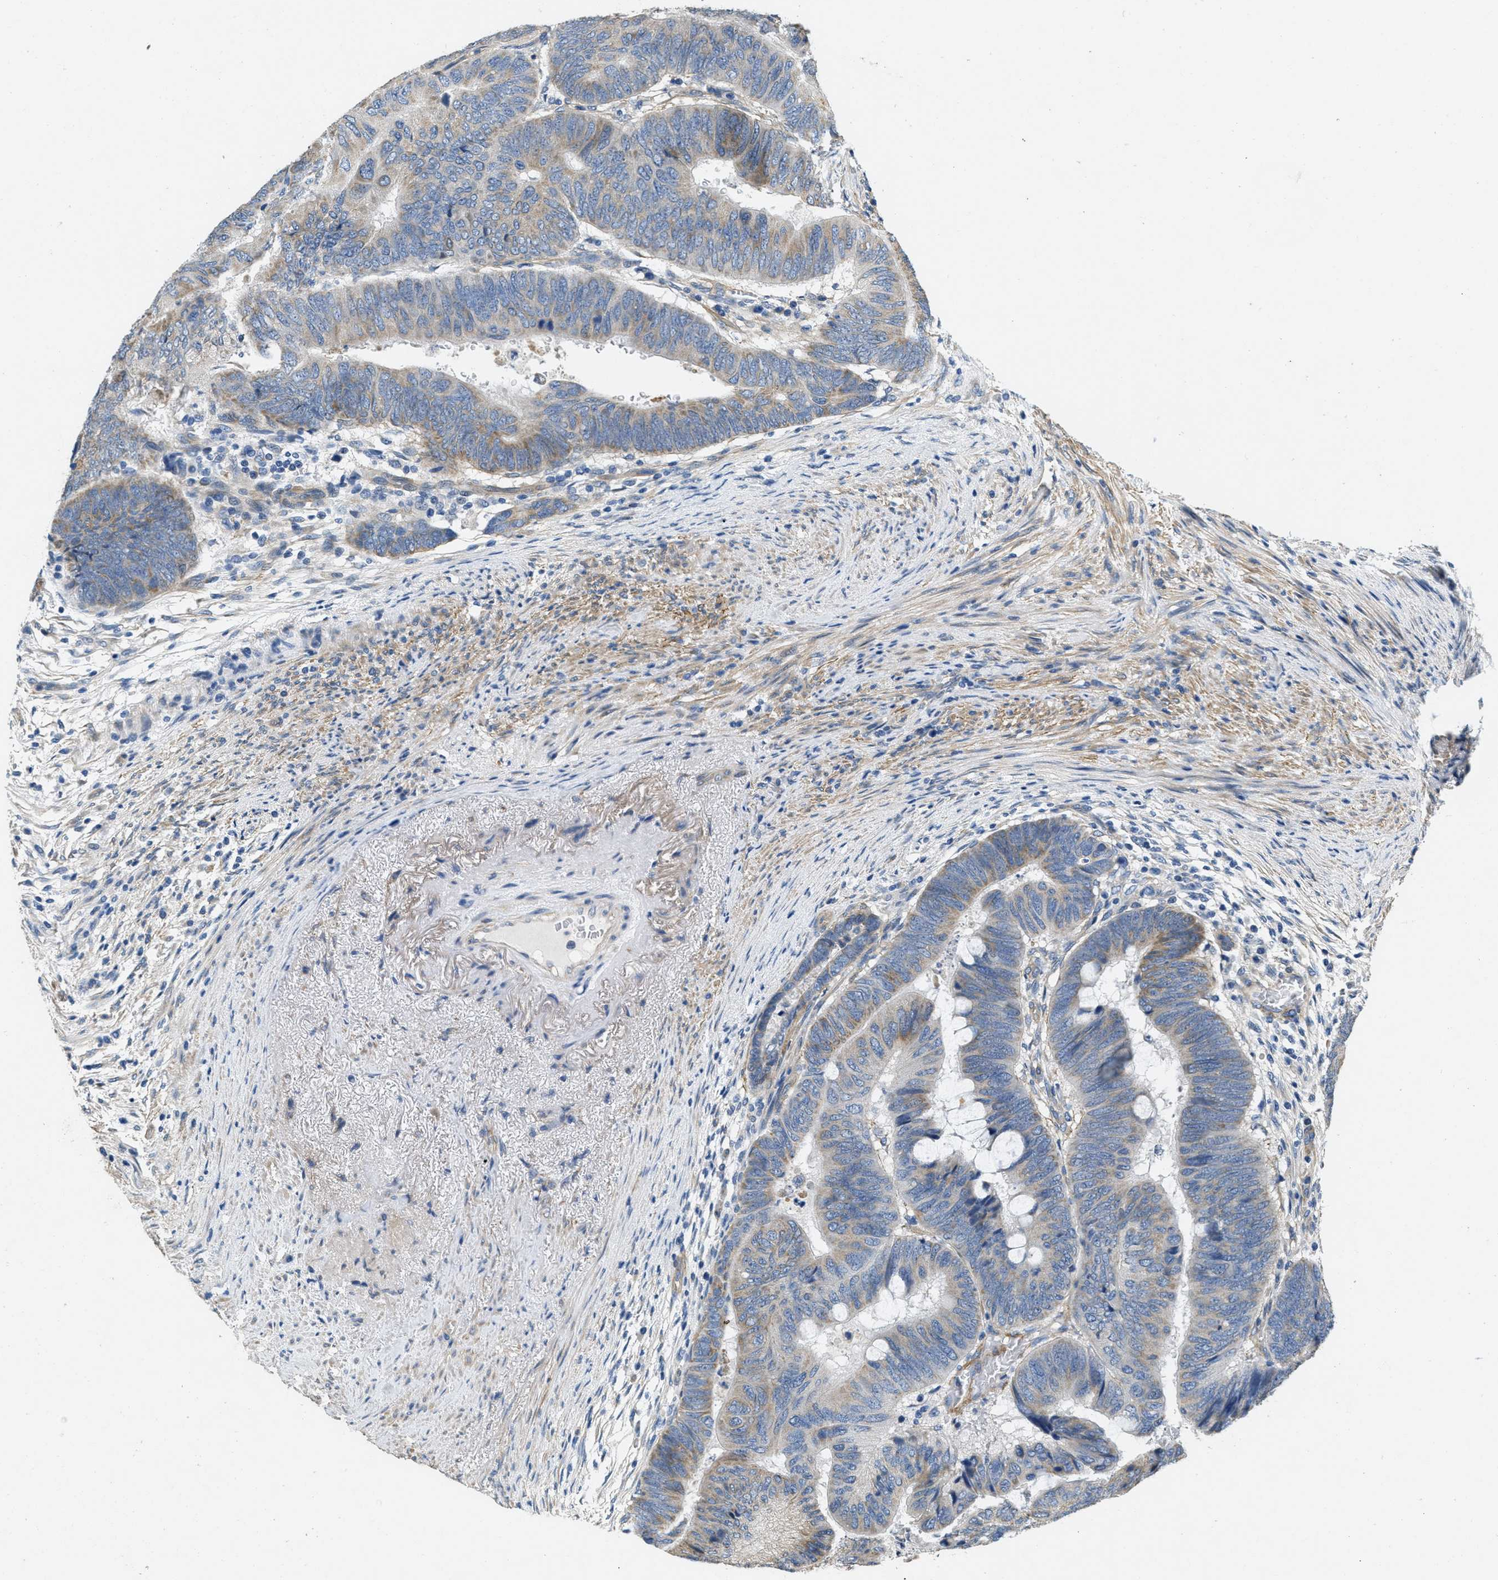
{"staining": {"intensity": "weak", "quantity": ">75%", "location": "cytoplasmic/membranous"}, "tissue": "colorectal cancer", "cell_type": "Tumor cells", "image_type": "cancer", "snomed": [{"axis": "morphology", "description": "Normal tissue, NOS"}, {"axis": "morphology", "description": "Adenocarcinoma, NOS"}, {"axis": "topography", "description": "Rectum"}, {"axis": "topography", "description": "Peripheral nerve tissue"}], "caption": "This histopathology image shows colorectal adenocarcinoma stained with immunohistochemistry to label a protein in brown. The cytoplasmic/membranous of tumor cells show weak positivity for the protein. Nuclei are counter-stained blue.", "gene": "TOMM70", "patient": {"sex": "male", "age": 92}}